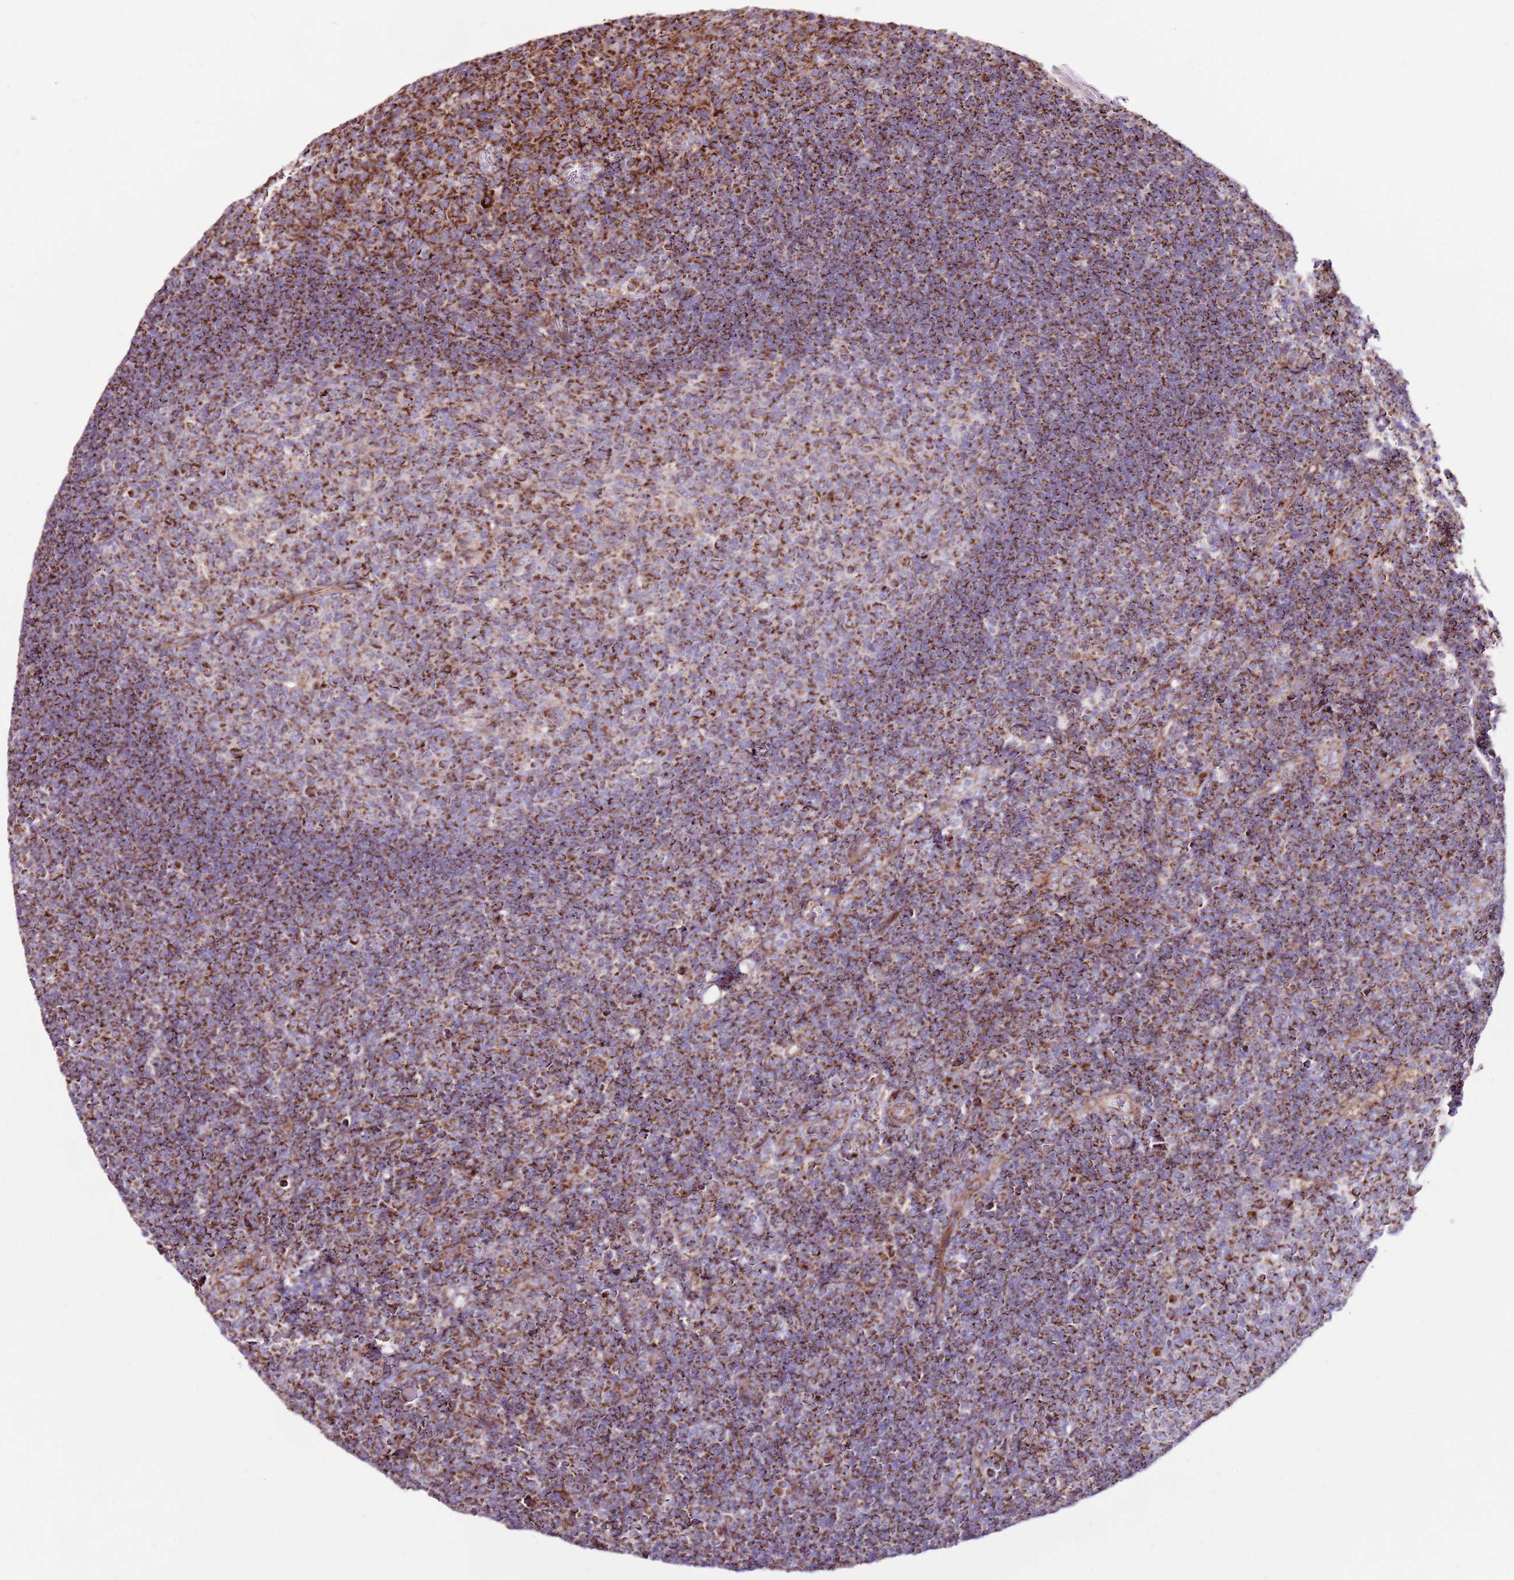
{"staining": {"intensity": "strong", "quantity": "25%-75%", "location": "cytoplasmic/membranous"}, "tissue": "tonsil", "cell_type": "Germinal center cells", "image_type": "normal", "snomed": [{"axis": "morphology", "description": "Normal tissue, NOS"}, {"axis": "topography", "description": "Tonsil"}], "caption": "Immunohistochemistry of benign human tonsil exhibits high levels of strong cytoplasmic/membranous expression in about 25%-75% of germinal center cells.", "gene": "HECTD4", "patient": {"sex": "female", "age": 10}}